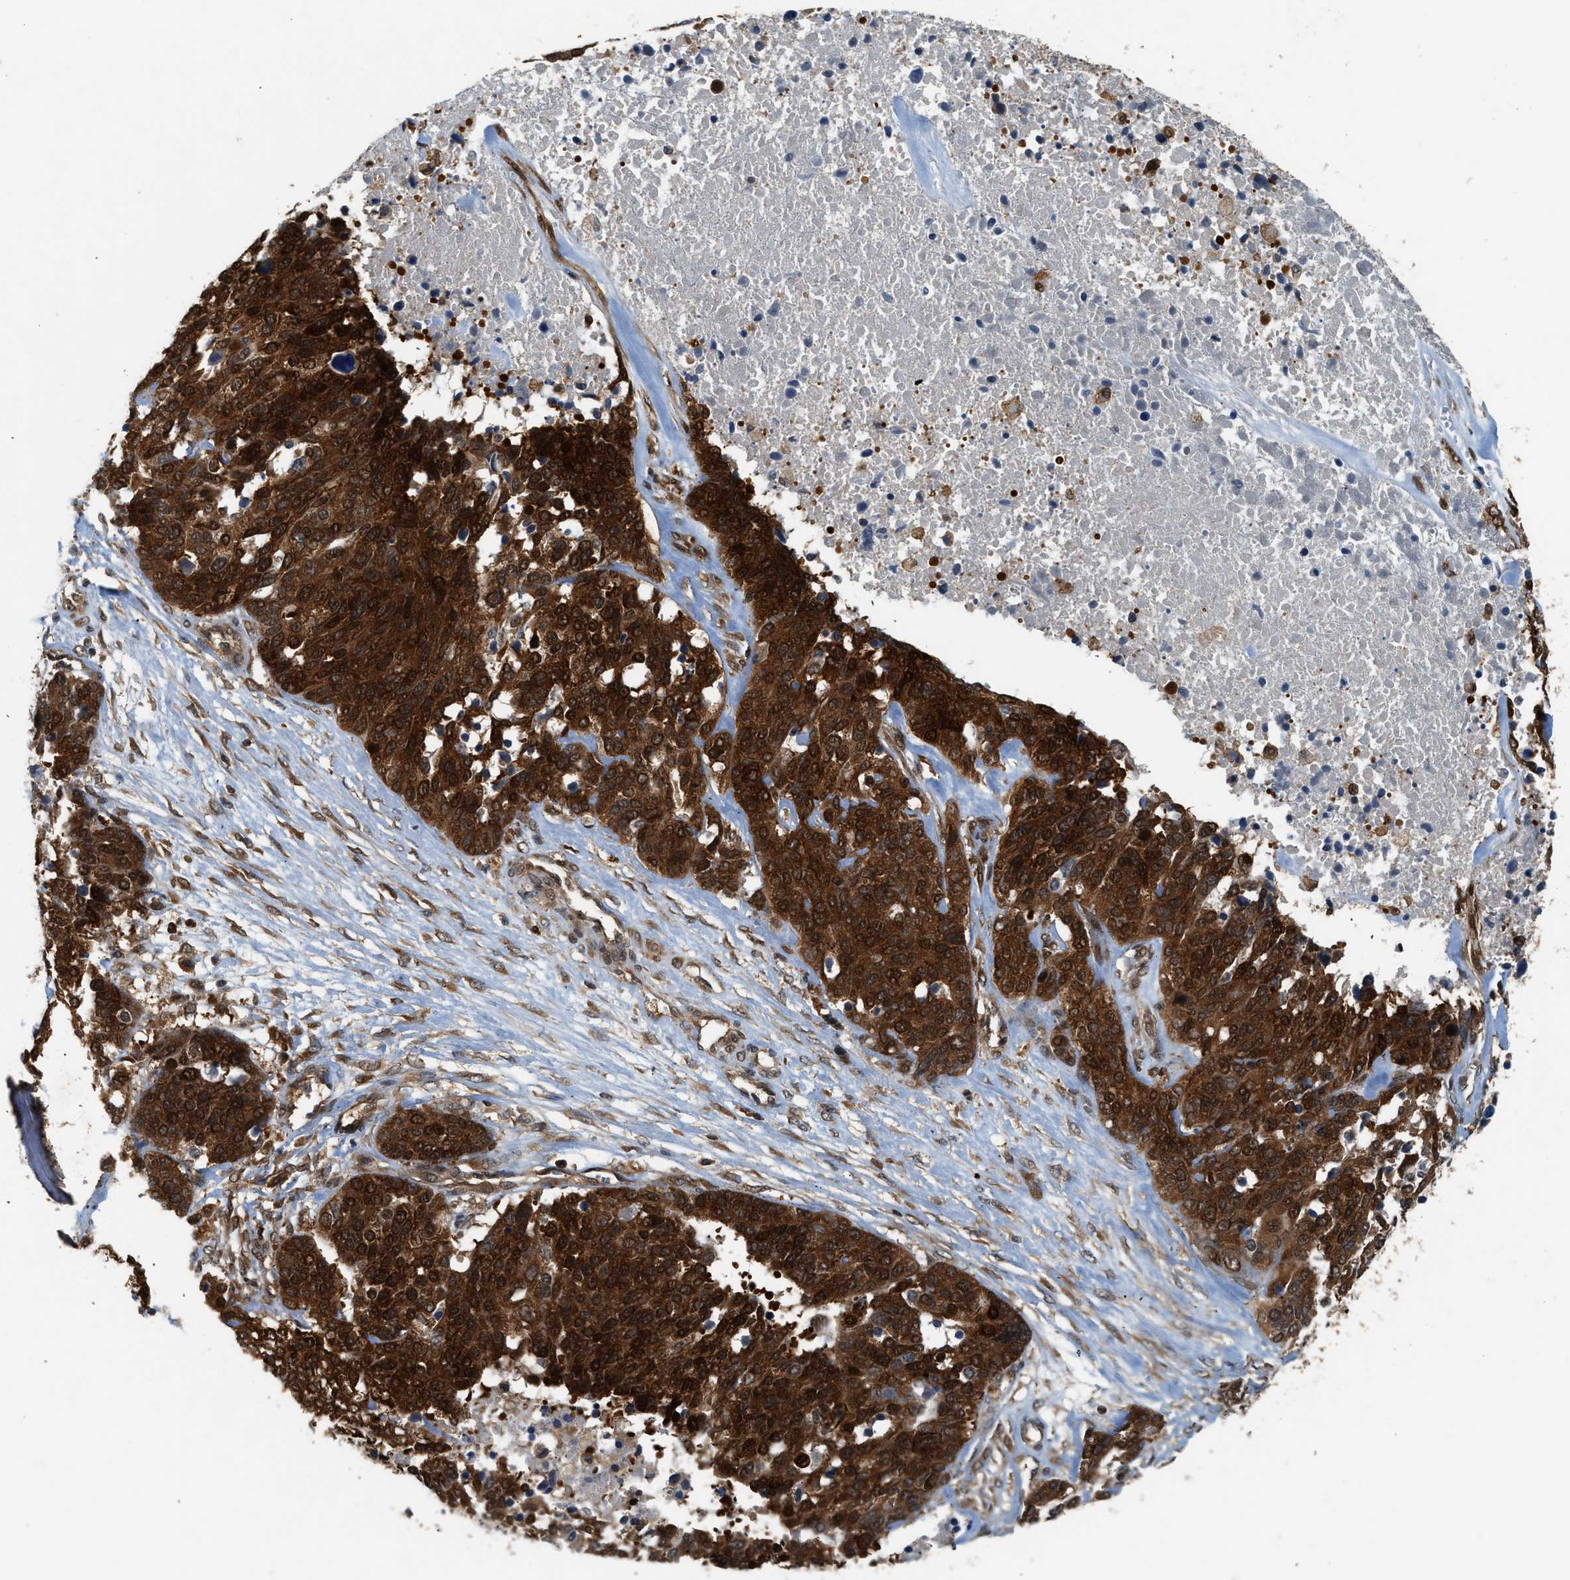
{"staining": {"intensity": "strong", "quantity": "25%-75%", "location": "cytoplasmic/membranous,nuclear"}, "tissue": "ovarian cancer", "cell_type": "Tumor cells", "image_type": "cancer", "snomed": [{"axis": "morphology", "description": "Cystadenocarcinoma, serous, NOS"}, {"axis": "topography", "description": "Ovary"}], "caption": "Ovarian cancer (serous cystadenocarcinoma) stained with a protein marker reveals strong staining in tumor cells.", "gene": "OXSR1", "patient": {"sex": "female", "age": 44}}